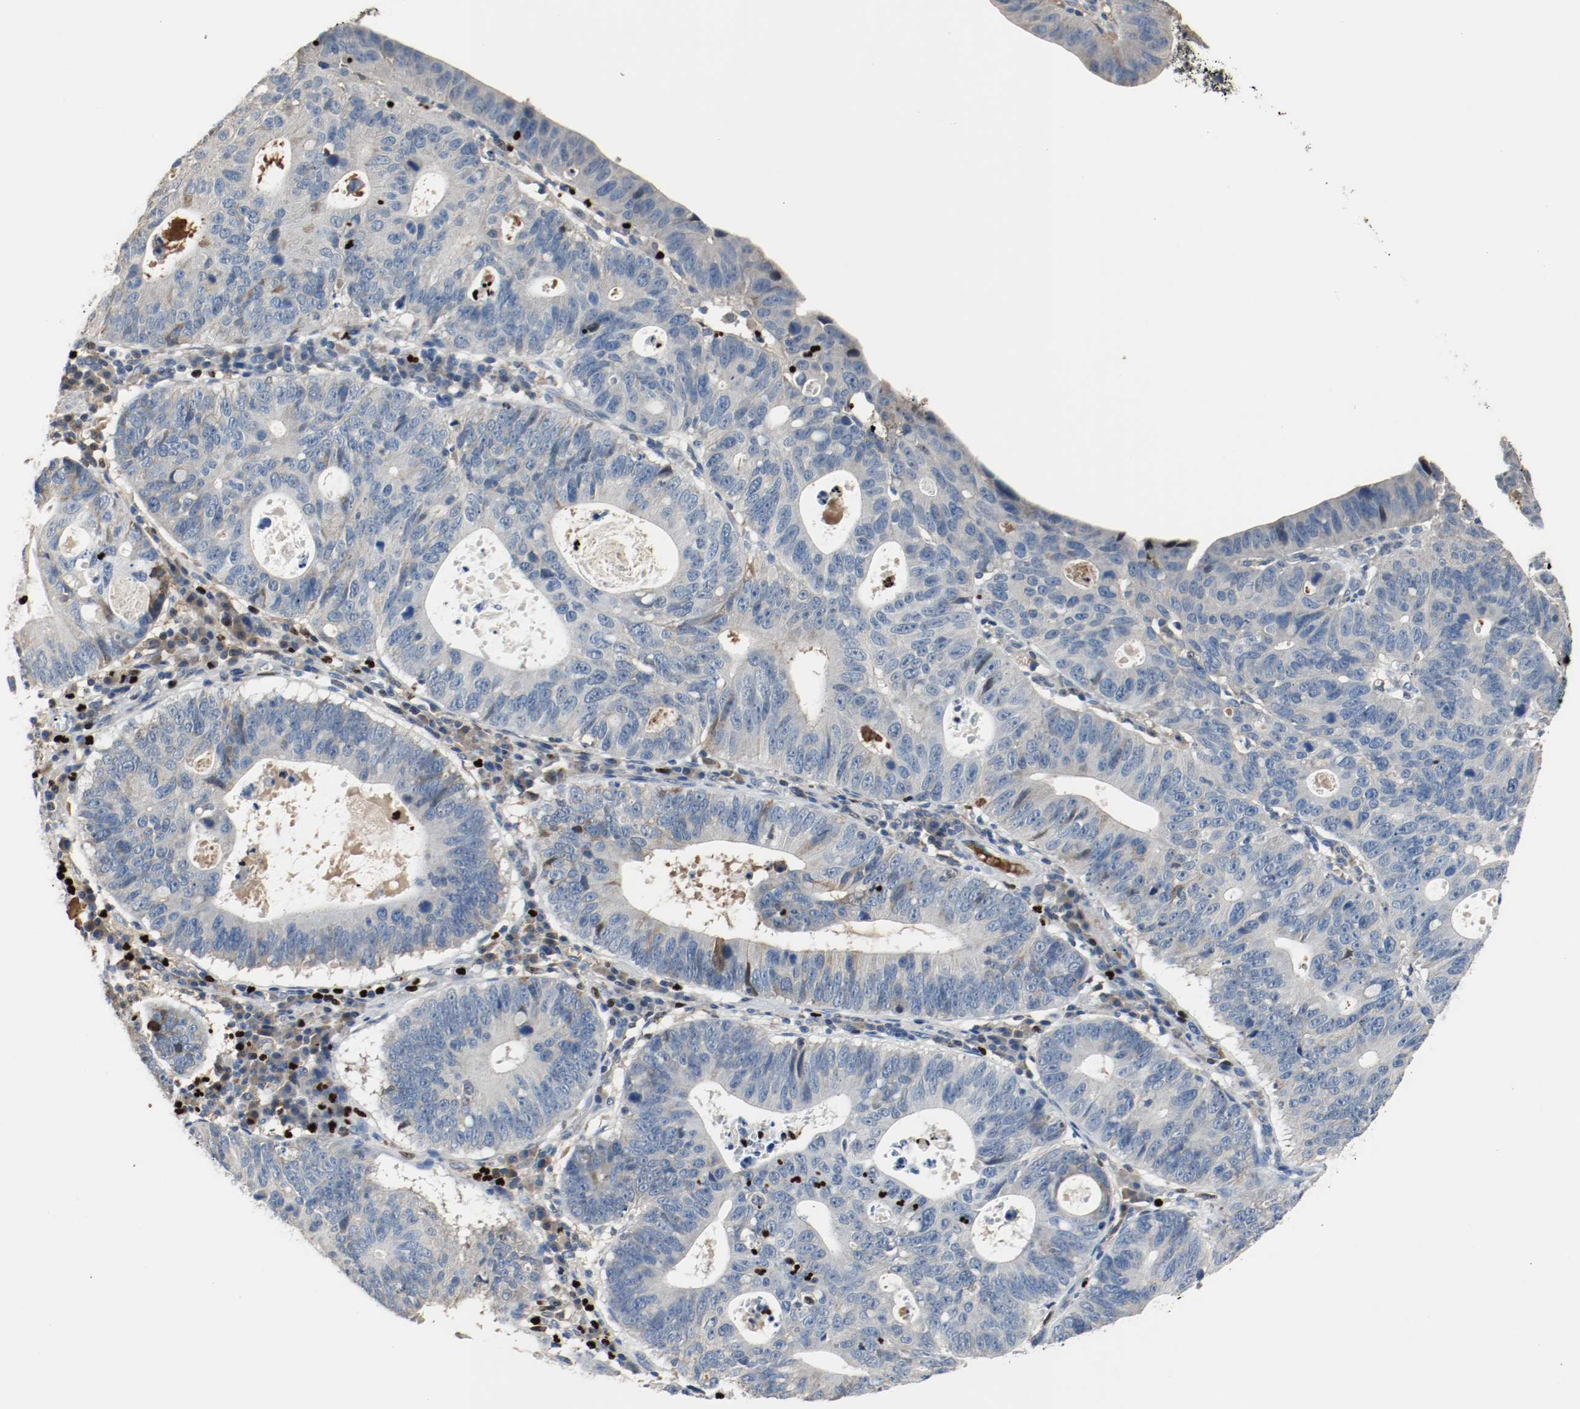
{"staining": {"intensity": "negative", "quantity": "none", "location": "none"}, "tissue": "stomach cancer", "cell_type": "Tumor cells", "image_type": "cancer", "snomed": [{"axis": "morphology", "description": "Adenocarcinoma, NOS"}, {"axis": "topography", "description": "Stomach"}], "caption": "Tumor cells are negative for protein expression in human stomach cancer (adenocarcinoma).", "gene": "BLK", "patient": {"sex": "male", "age": 59}}